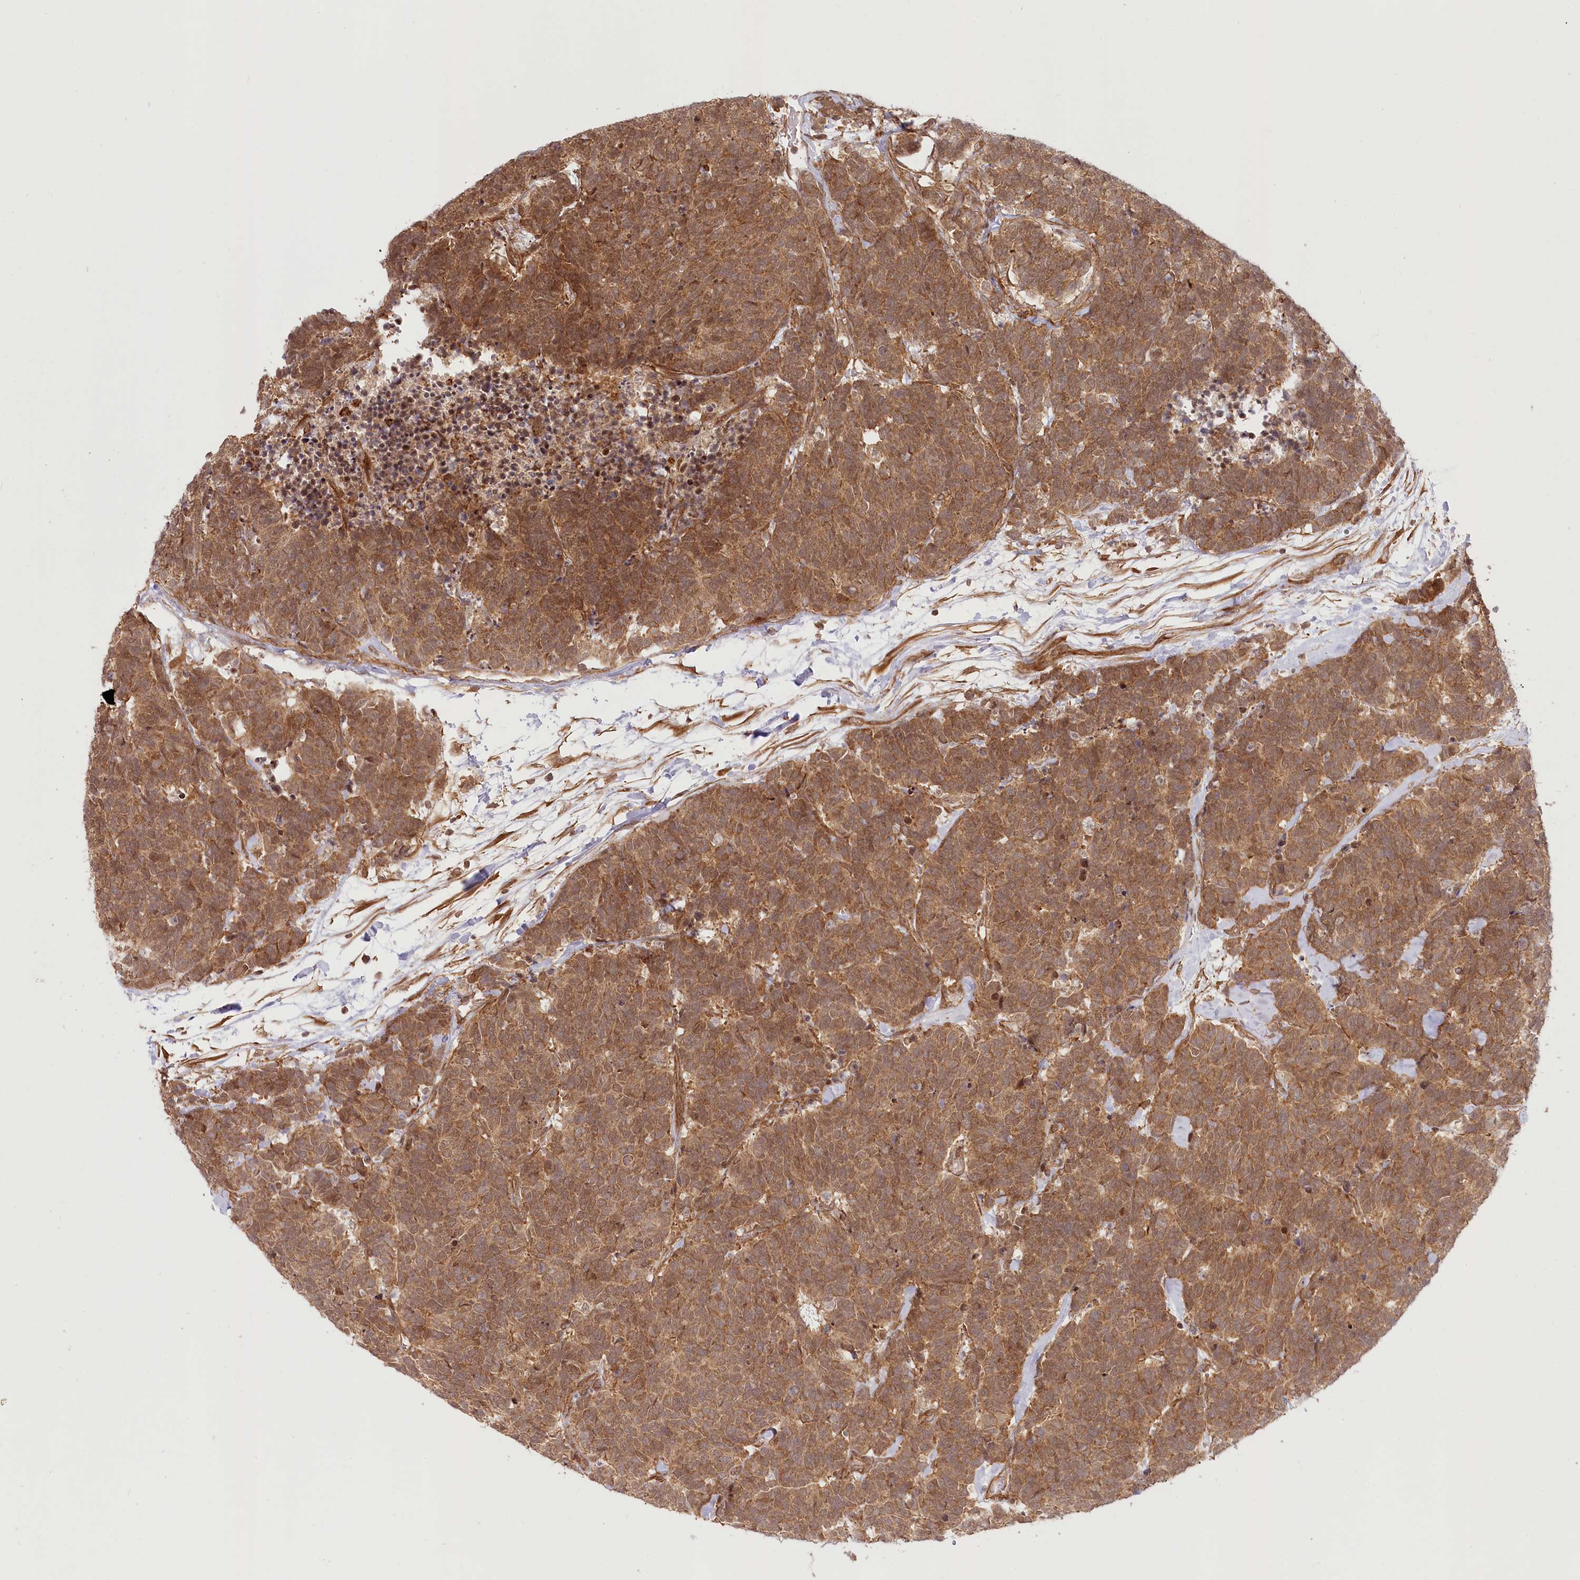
{"staining": {"intensity": "moderate", "quantity": ">75%", "location": "cytoplasmic/membranous,nuclear"}, "tissue": "carcinoid", "cell_type": "Tumor cells", "image_type": "cancer", "snomed": [{"axis": "morphology", "description": "Carcinoma, NOS"}, {"axis": "morphology", "description": "Carcinoid, malignant, NOS"}, {"axis": "topography", "description": "Urinary bladder"}], "caption": "A brown stain shows moderate cytoplasmic/membranous and nuclear staining of a protein in human carcinoid tumor cells.", "gene": "CEP70", "patient": {"sex": "male", "age": 57}}